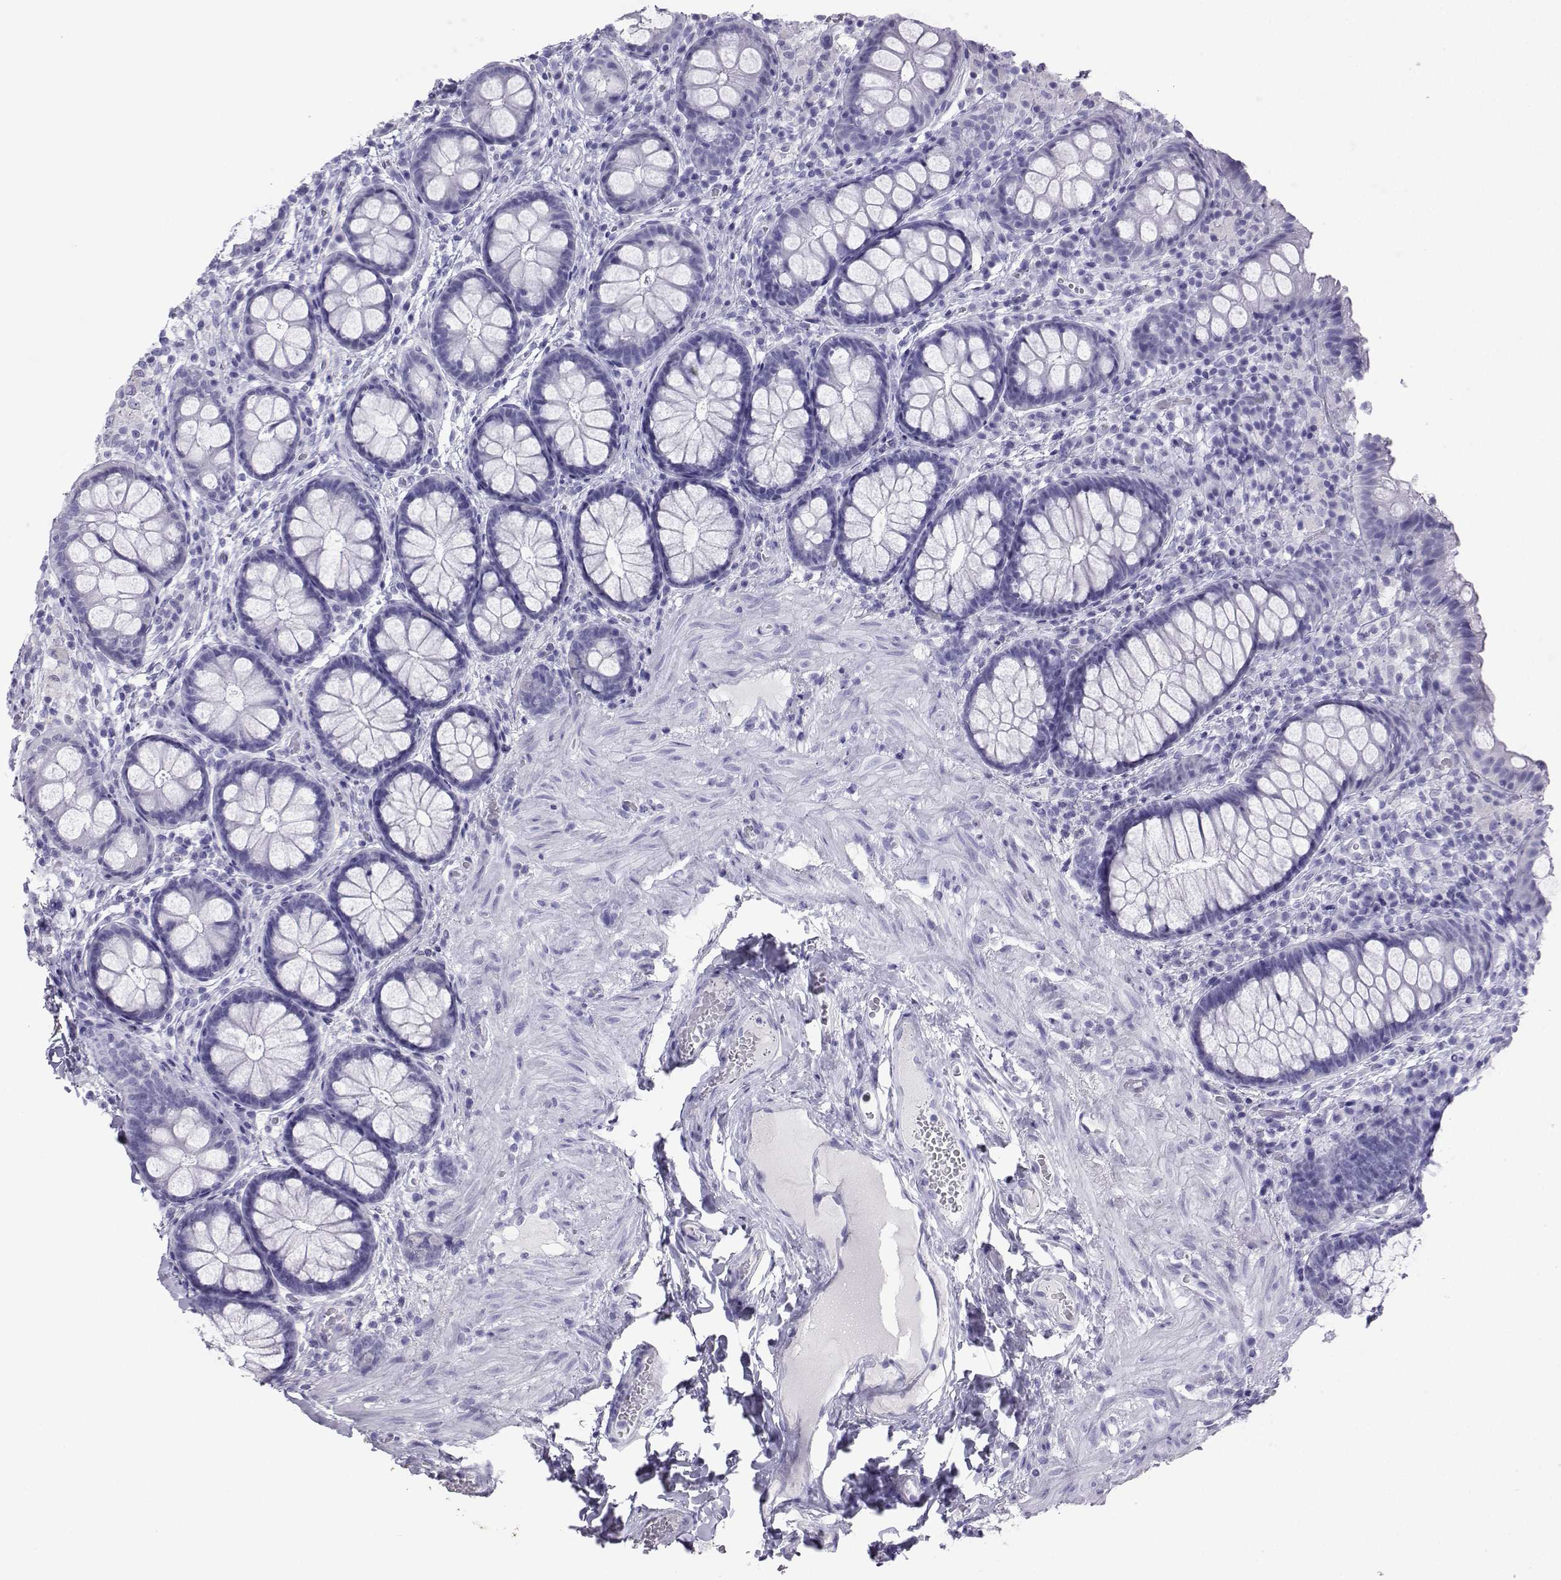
{"staining": {"intensity": "negative", "quantity": "none", "location": "none"}, "tissue": "colon", "cell_type": "Endothelial cells", "image_type": "normal", "snomed": [{"axis": "morphology", "description": "Normal tissue, NOS"}, {"axis": "topography", "description": "Colon"}], "caption": "The immunohistochemistry photomicrograph has no significant positivity in endothelial cells of colon. Nuclei are stained in blue.", "gene": "LORICRIN", "patient": {"sex": "female", "age": 86}}